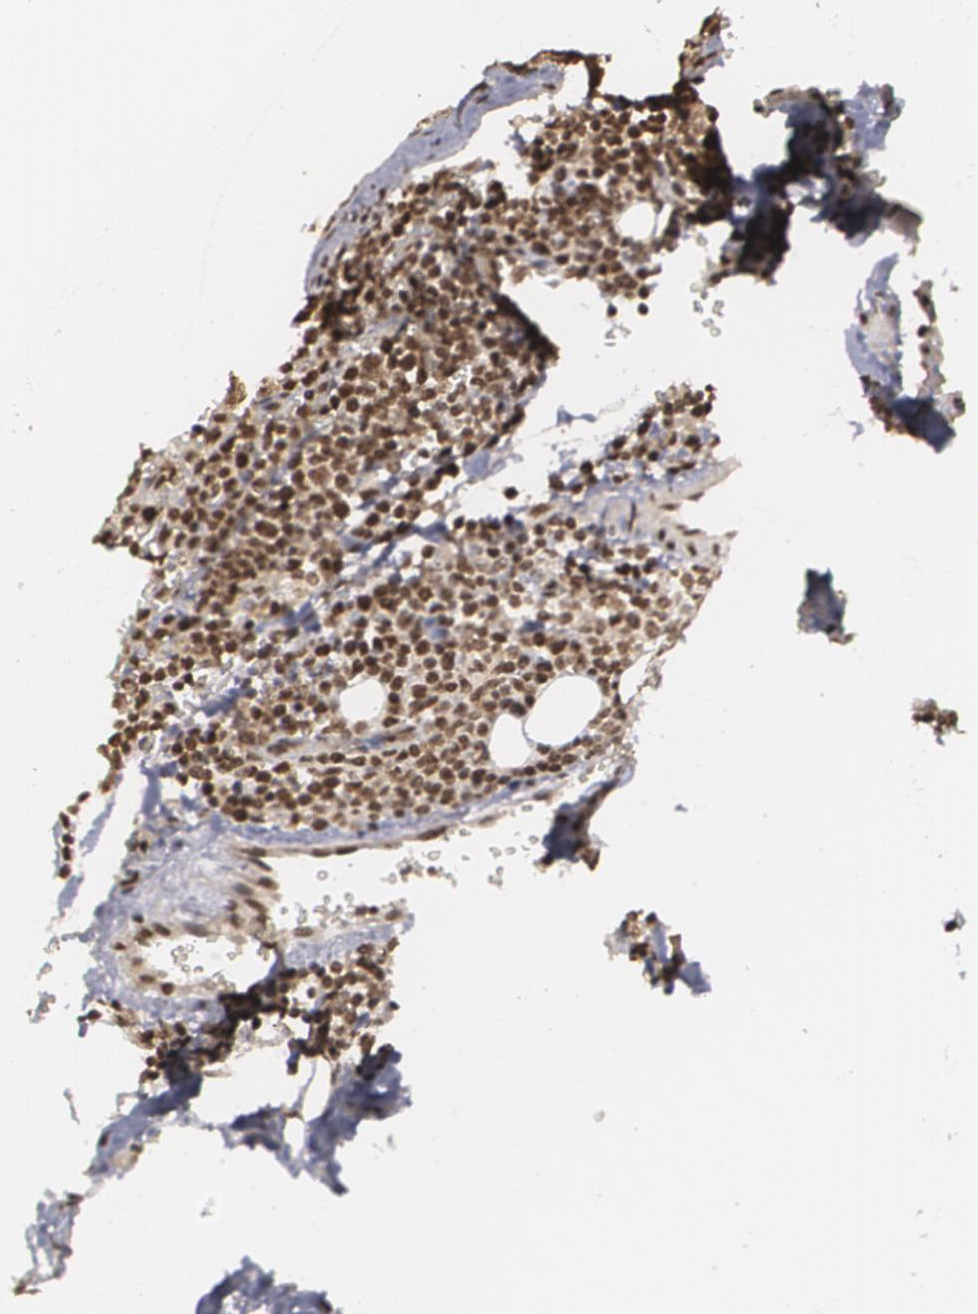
{"staining": {"intensity": "strong", "quantity": "25%-75%", "location": "nuclear"}, "tissue": "lymphoma", "cell_type": "Tumor cells", "image_type": "cancer", "snomed": [{"axis": "morphology", "description": "Malignant lymphoma, non-Hodgkin's type, Low grade"}, {"axis": "topography", "description": "Lymph node"}], "caption": "Protein expression analysis of human low-grade malignant lymphoma, non-Hodgkin's type reveals strong nuclear expression in approximately 25%-75% of tumor cells. (DAB = brown stain, brightfield microscopy at high magnification).", "gene": "RXRB", "patient": {"sex": "male", "age": 50}}